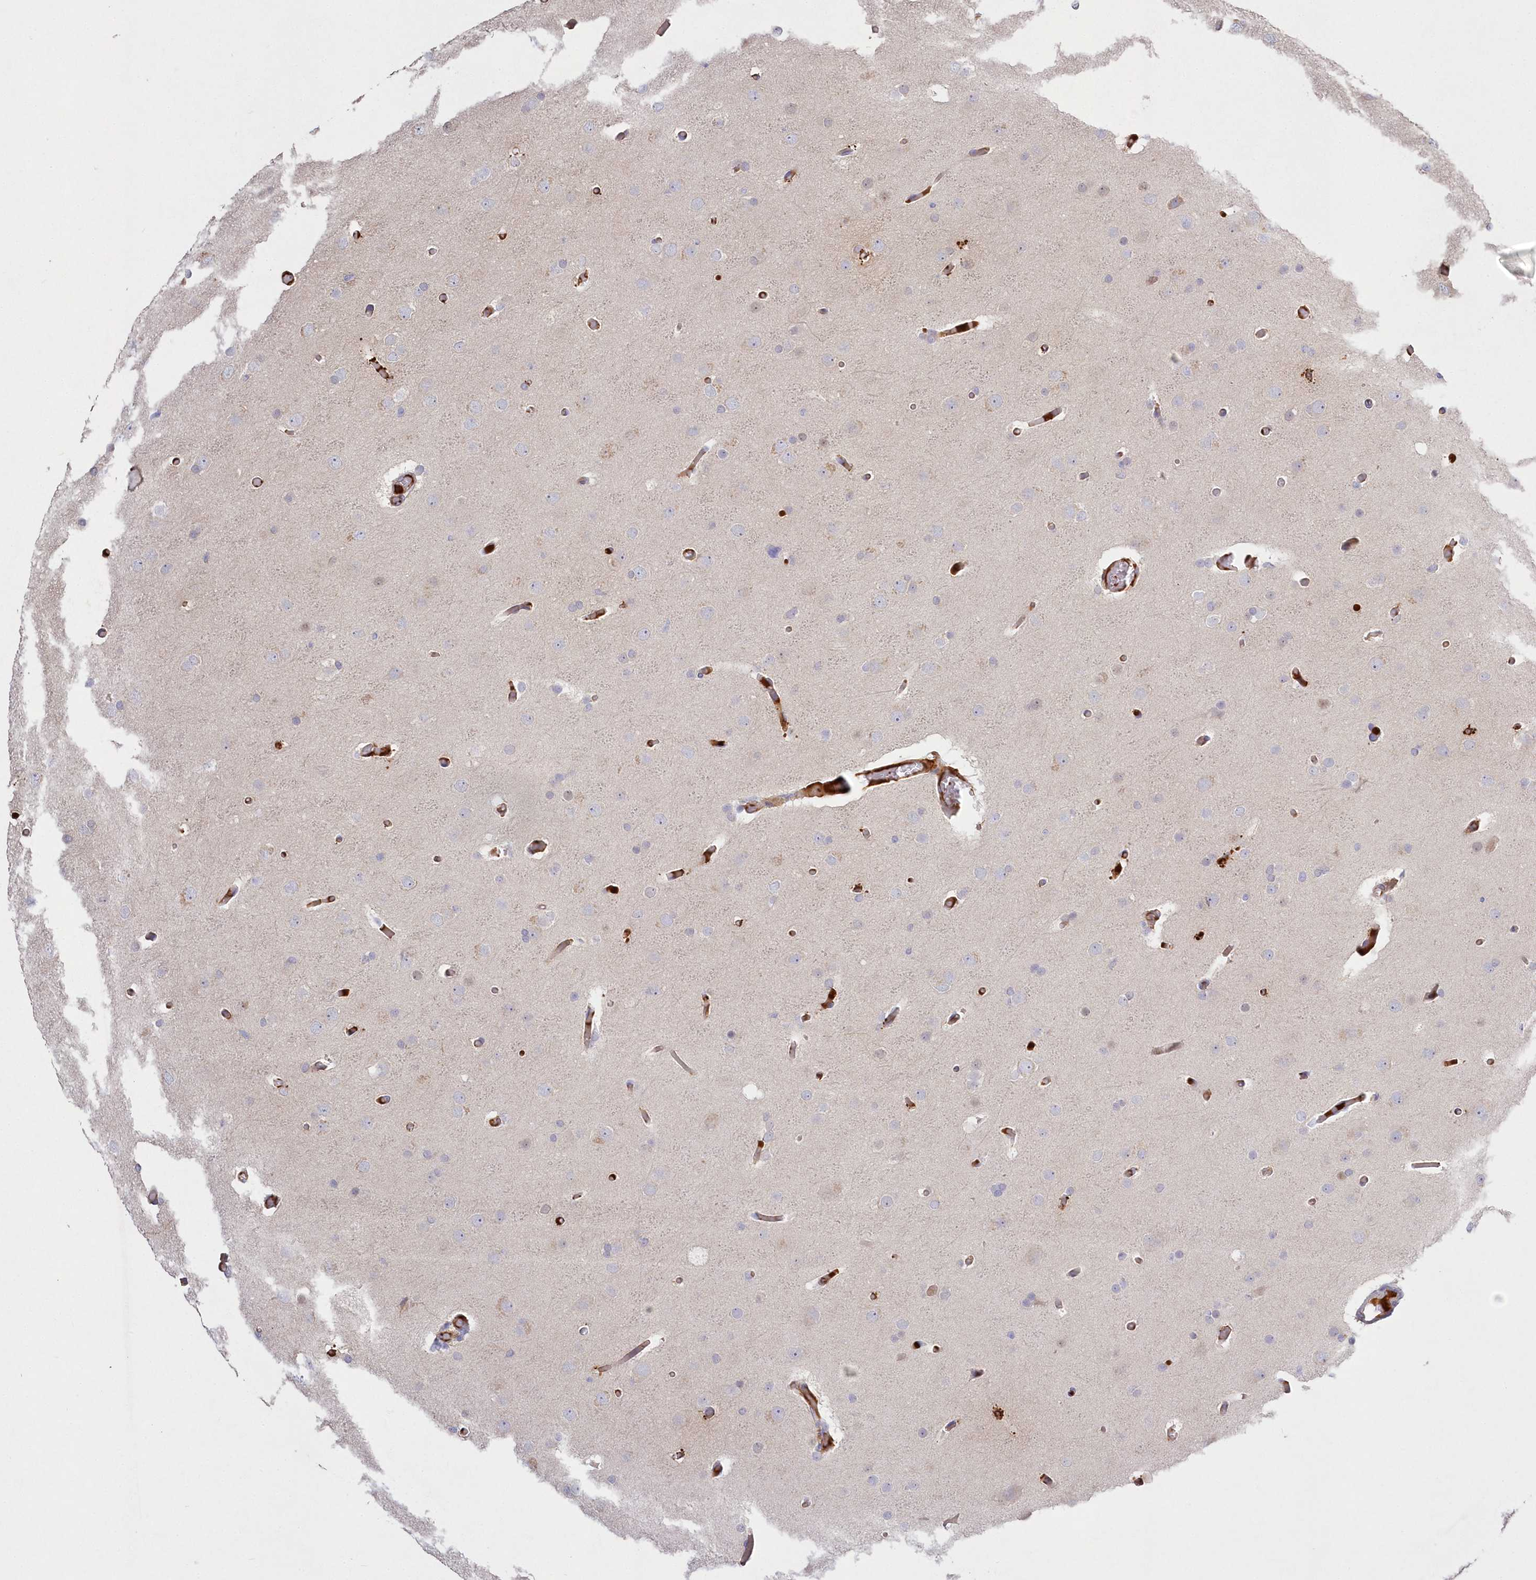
{"staining": {"intensity": "negative", "quantity": "none", "location": "none"}, "tissue": "glioma", "cell_type": "Tumor cells", "image_type": "cancer", "snomed": [{"axis": "morphology", "description": "Glioma, malignant, High grade"}, {"axis": "topography", "description": "Cerebral cortex"}], "caption": "An image of human malignant high-grade glioma is negative for staining in tumor cells.", "gene": "WBP1L", "patient": {"sex": "female", "age": 36}}